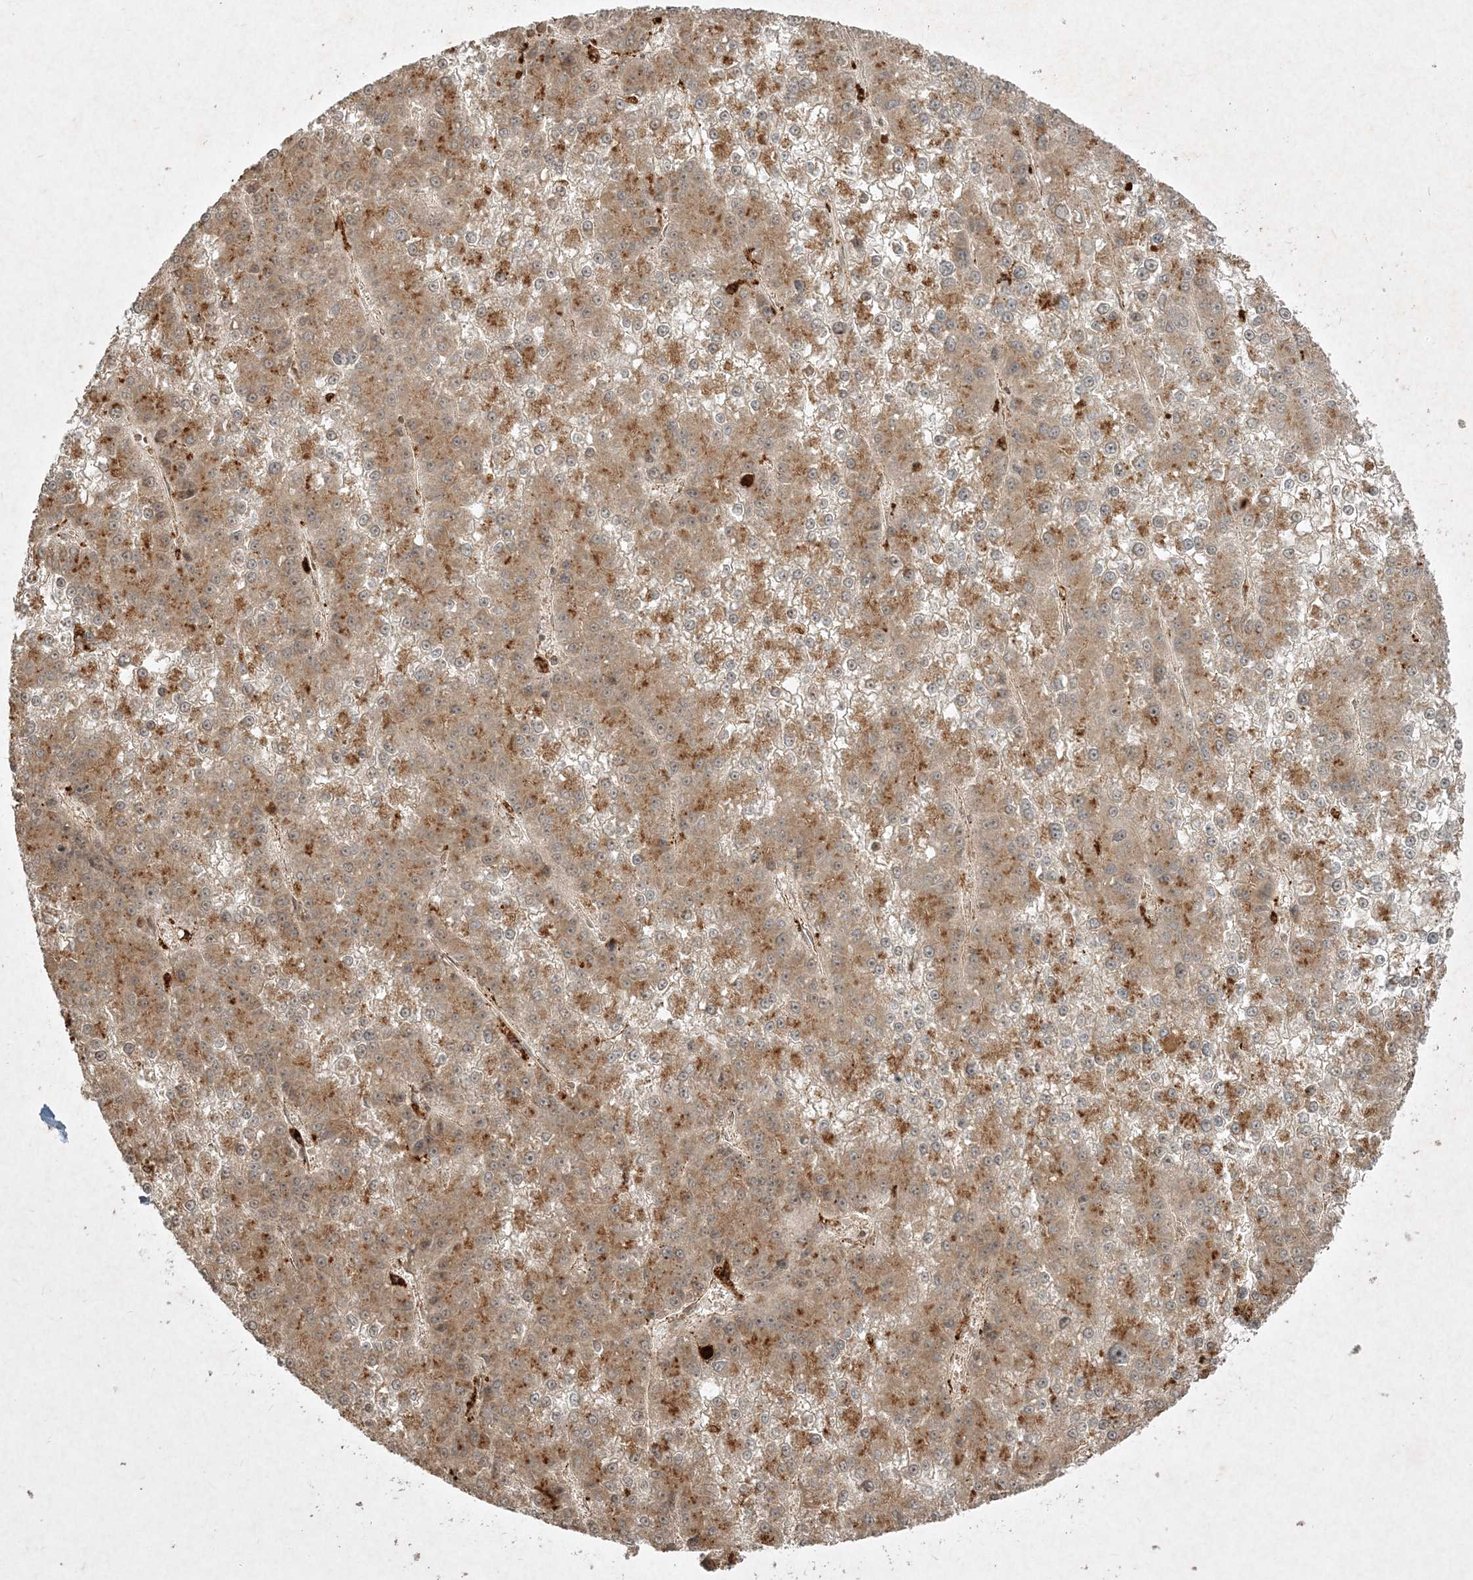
{"staining": {"intensity": "weak", "quantity": ">75%", "location": "cytoplasmic/membranous"}, "tissue": "liver cancer", "cell_type": "Tumor cells", "image_type": "cancer", "snomed": [{"axis": "morphology", "description": "Carcinoma, Hepatocellular, NOS"}, {"axis": "topography", "description": "Liver"}], "caption": "Immunohistochemical staining of liver cancer shows low levels of weak cytoplasmic/membranous expression in approximately >75% of tumor cells. The staining was performed using DAB, with brown indicating positive protein expression. Nuclei are stained blue with hematoxylin.", "gene": "NARS1", "patient": {"sex": "female", "age": 73}}